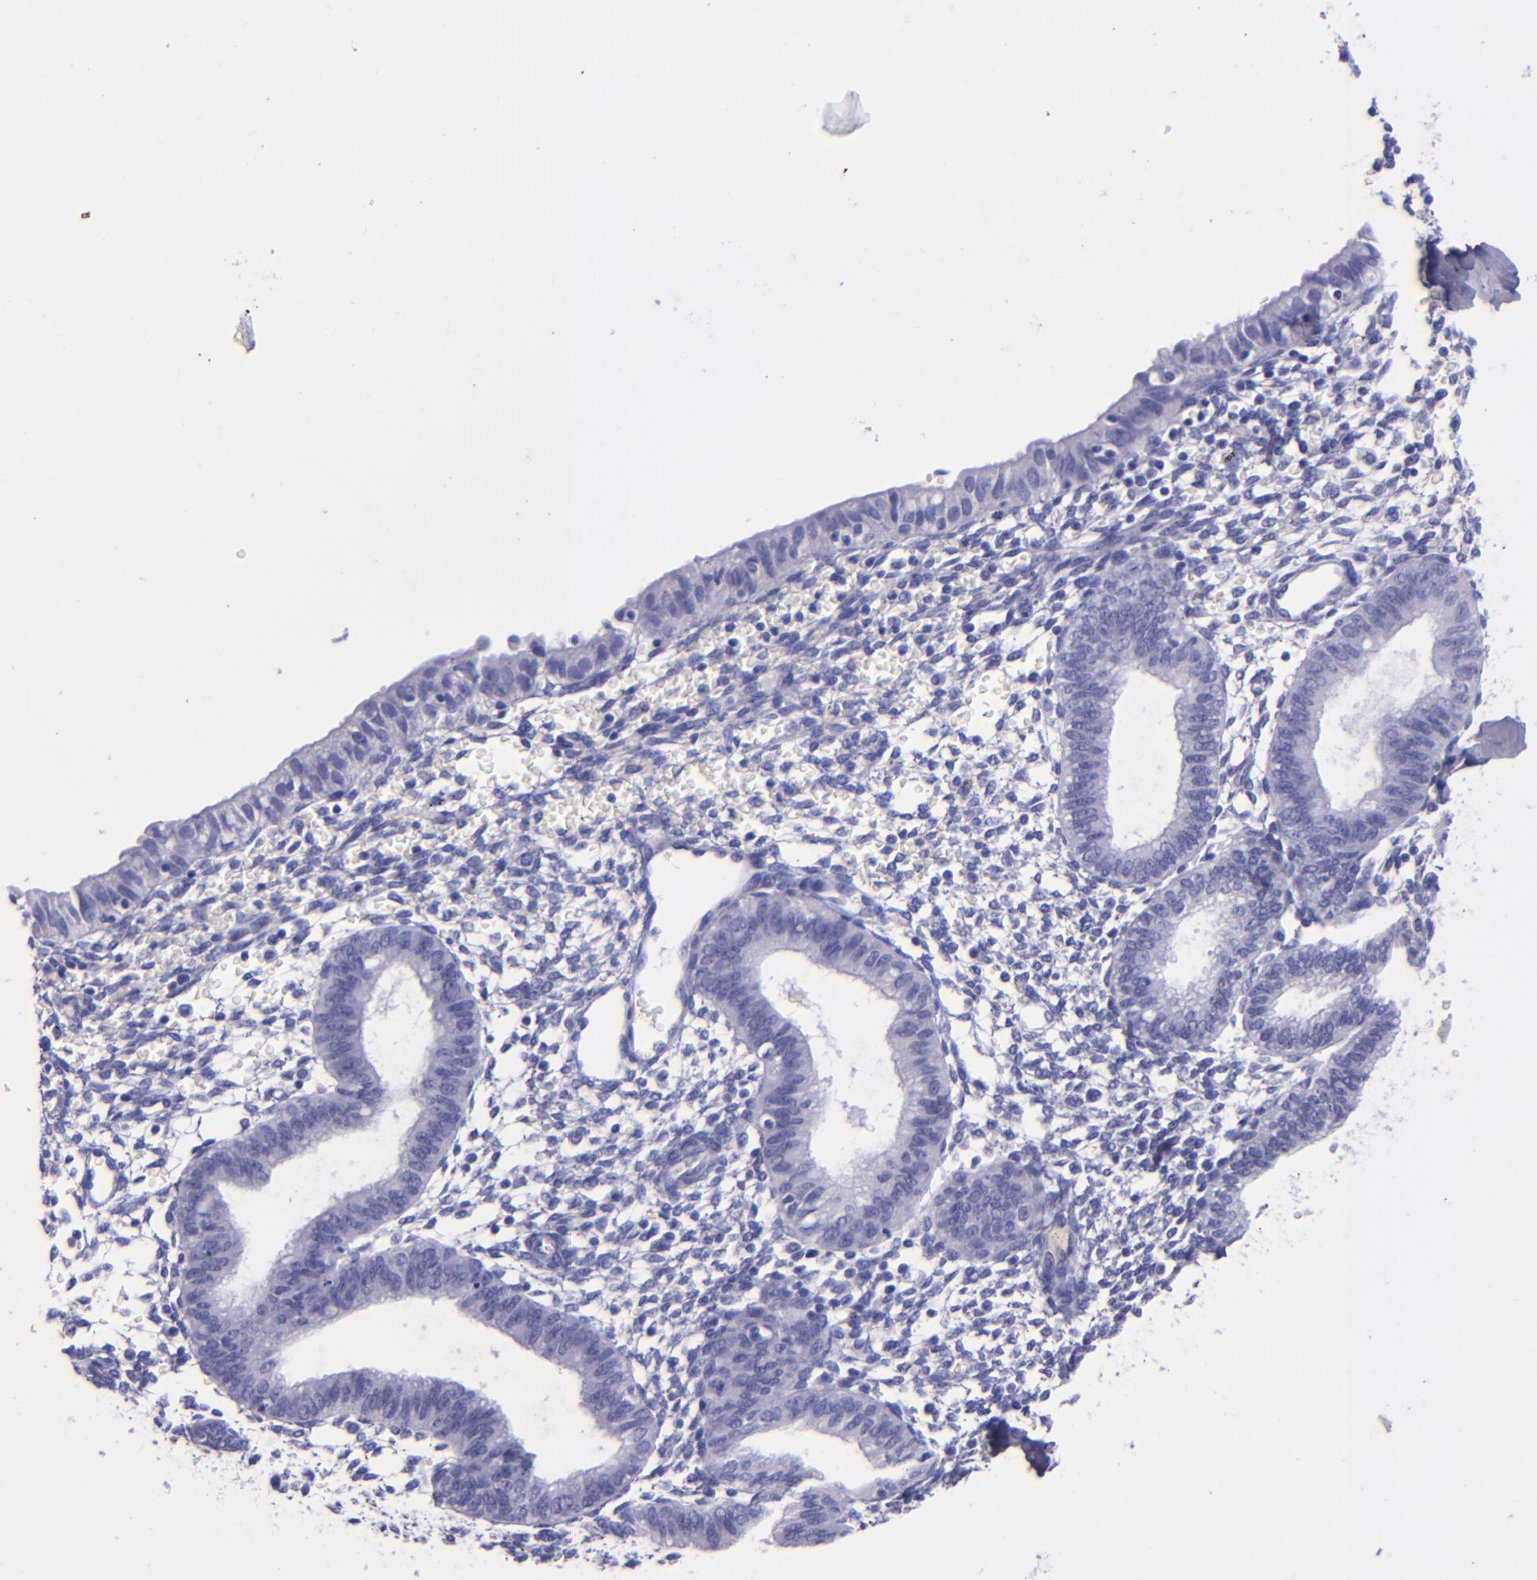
{"staining": {"intensity": "negative", "quantity": "none", "location": "none"}, "tissue": "endometrium", "cell_type": "Cells in endometrial stroma", "image_type": "normal", "snomed": [{"axis": "morphology", "description": "Normal tissue, NOS"}, {"axis": "topography", "description": "Endometrium"}], "caption": "Image shows no significant protein positivity in cells in endometrial stroma of benign endometrium.", "gene": "SFTPA2", "patient": {"sex": "female", "age": 61}}